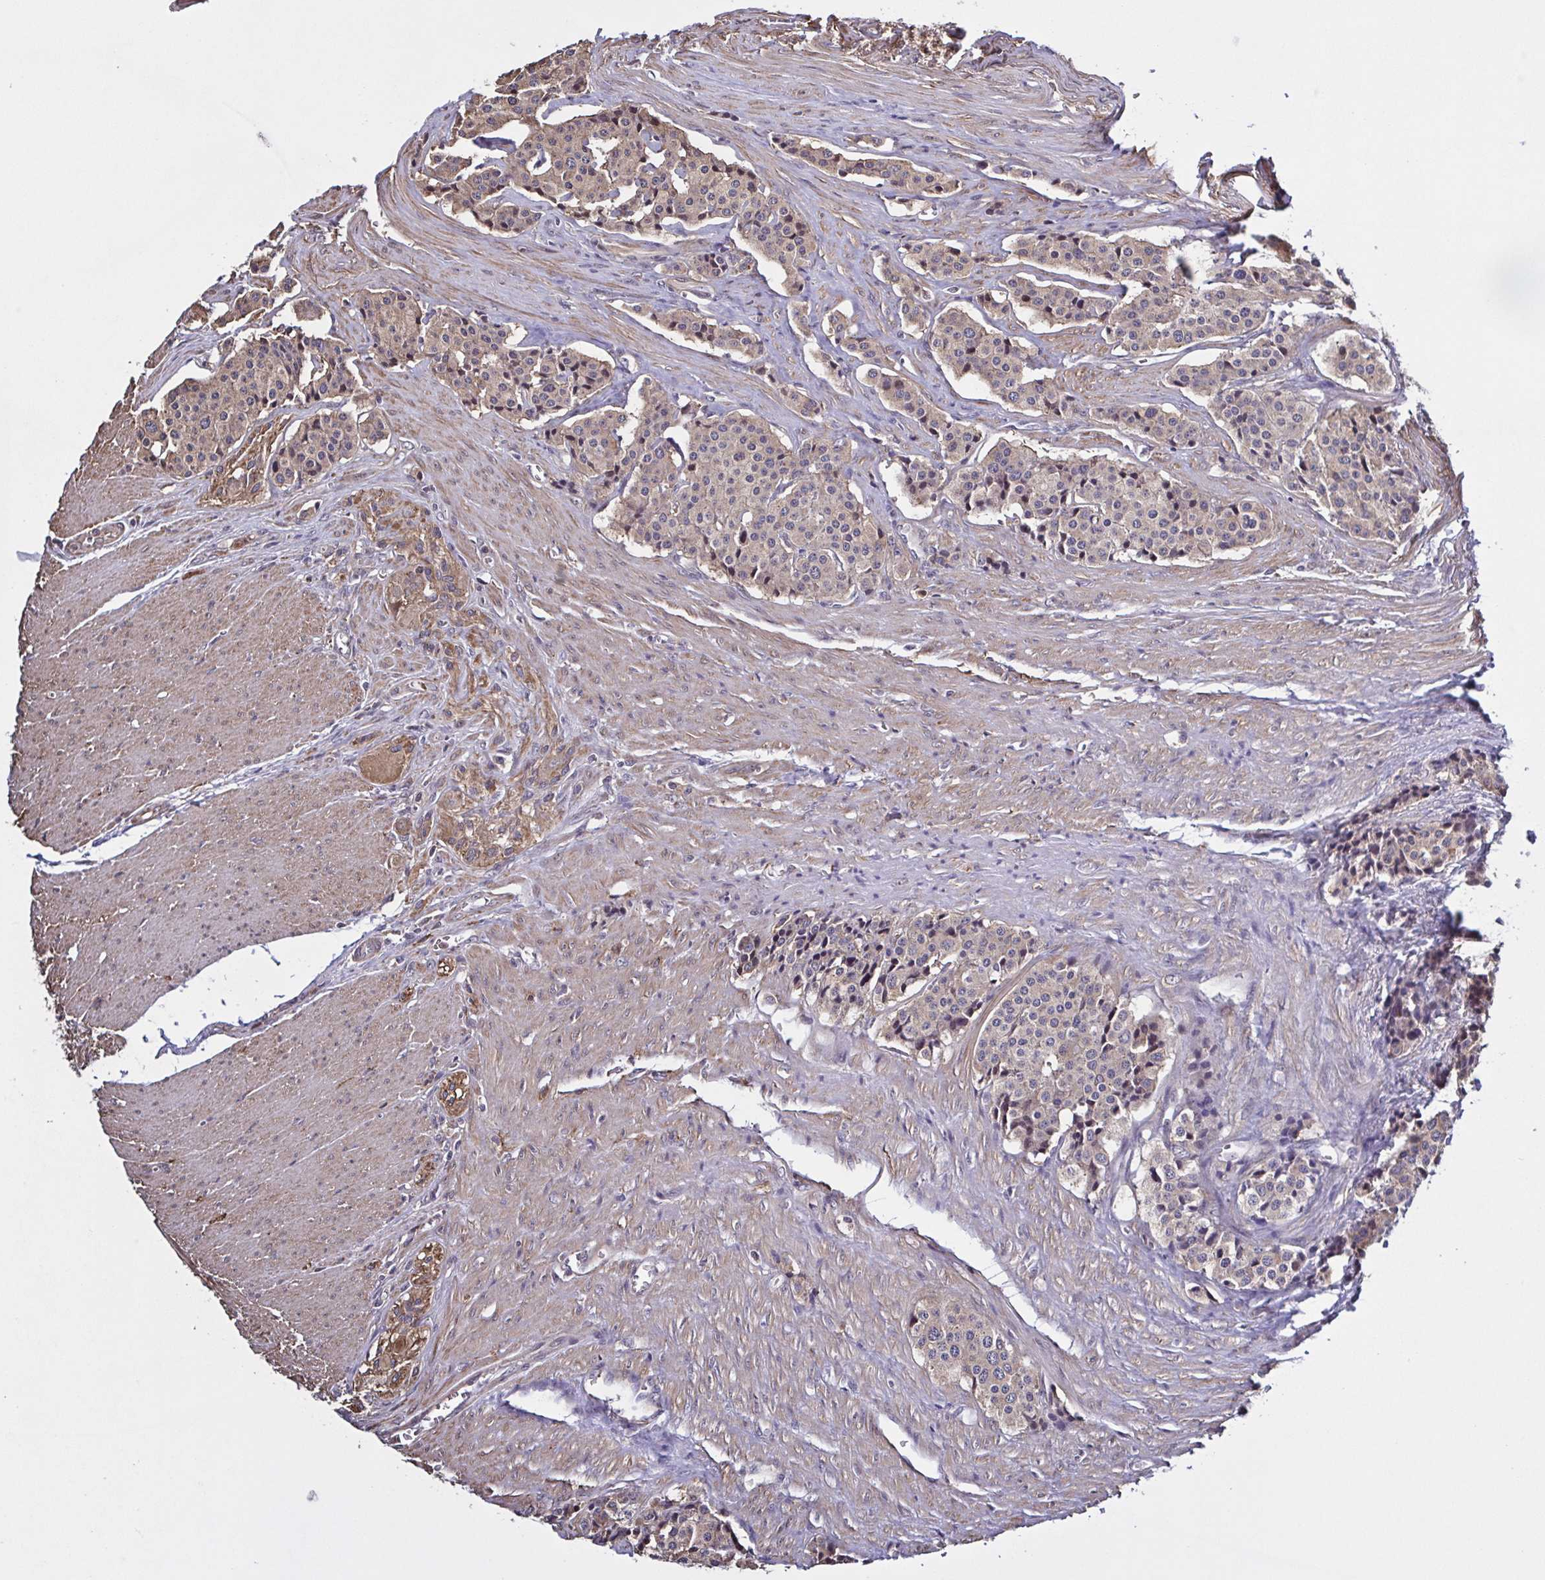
{"staining": {"intensity": "weak", "quantity": "25%-75%", "location": "cytoplasmic/membranous,nuclear"}, "tissue": "carcinoid", "cell_type": "Tumor cells", "image_type": "cancer", "snomed": [{"axis": "morphology", "description": "Carcinoid, malignant, NOS"}, {"axis": "topography", "description": "Small intestine"}], "caption": "An immunohistochemistry (IHC) image of neoplastic tissue is shown. Protein staining in brown shows weak cytoplasmic/membranous and nuclear positivity in carcinoid (malignant) within tumor cells.", "gene": "ZNF200", "patient": {"sex": "male", "age": 73}}